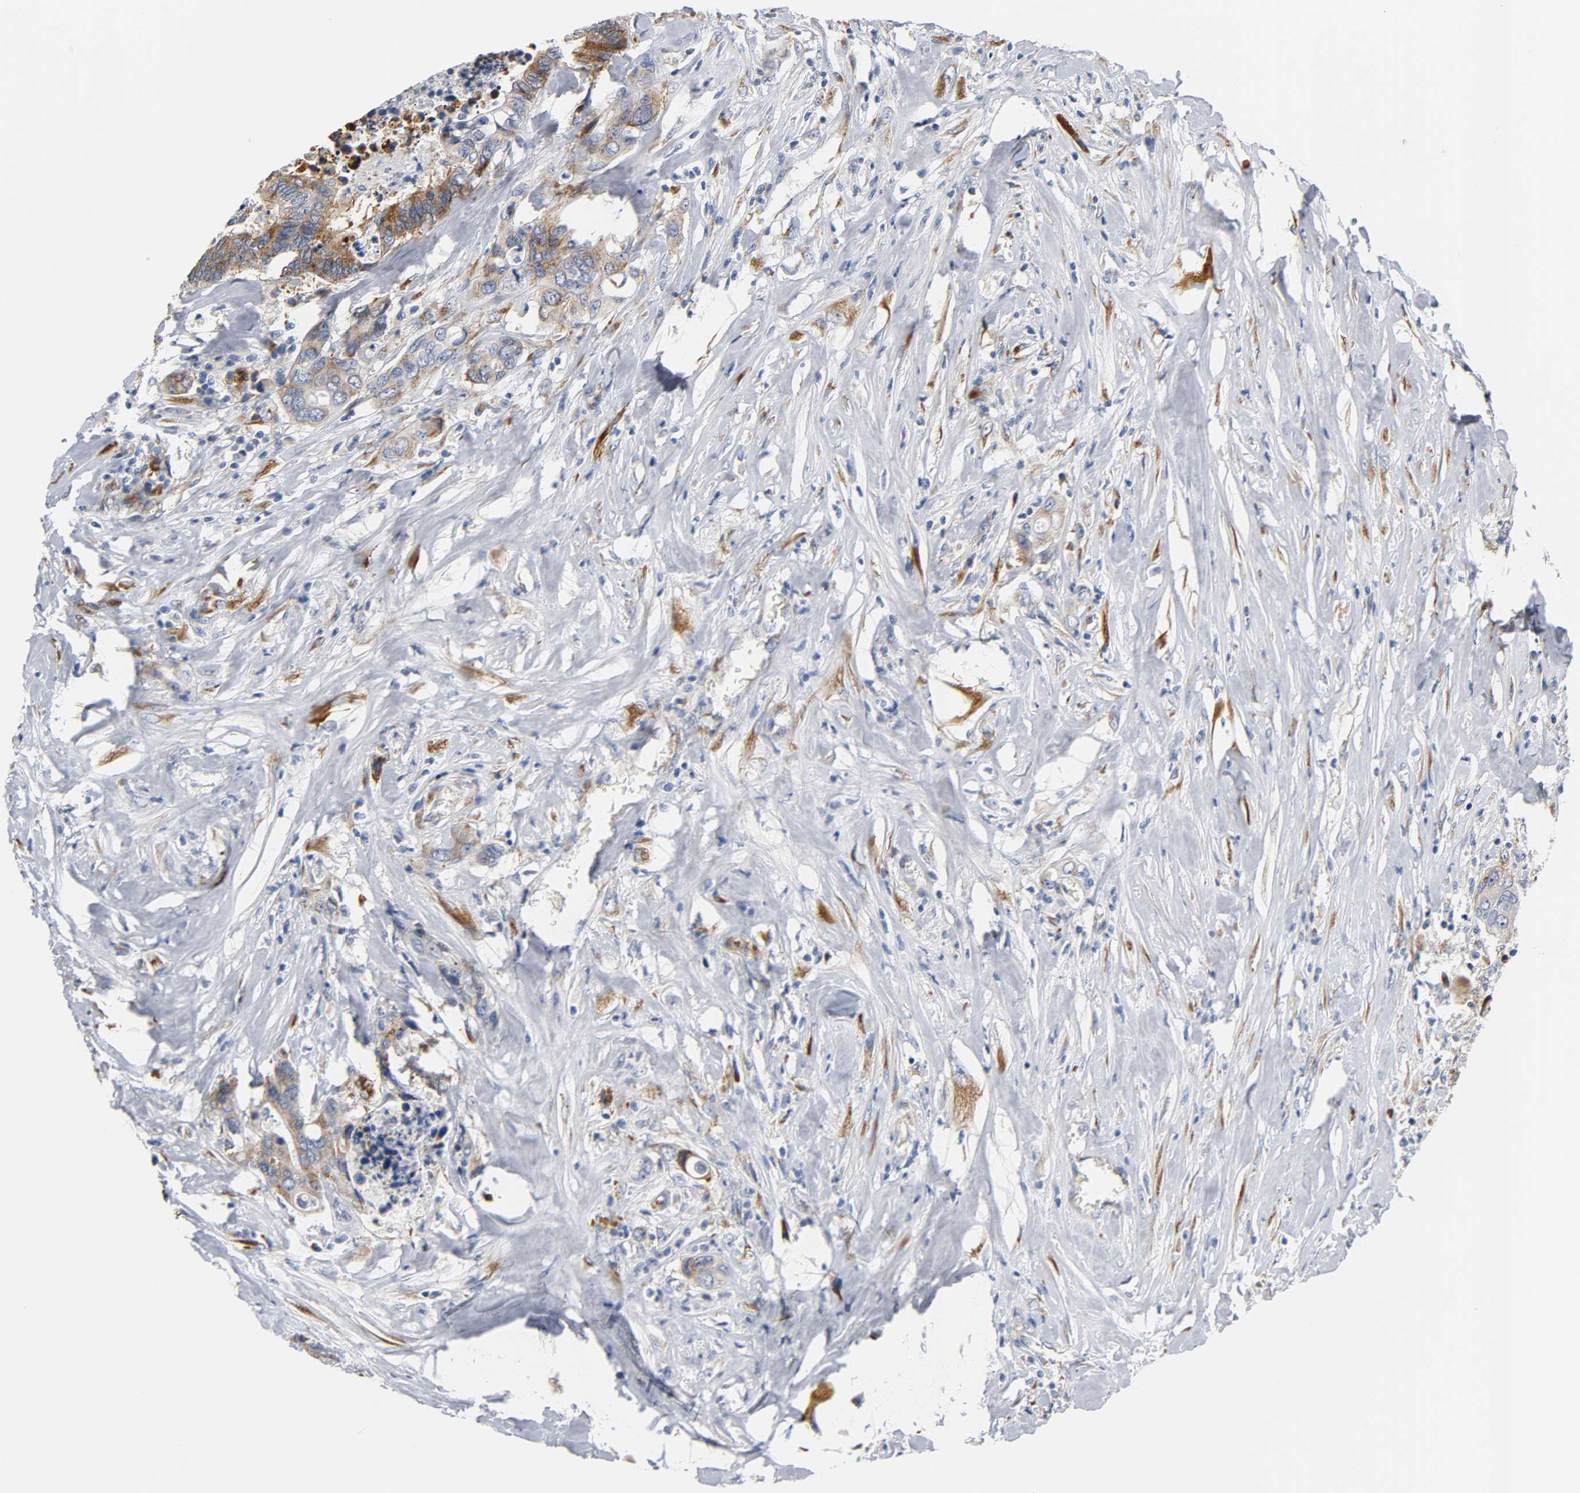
{"staining": {"intensity": "moderate", "quantity": ">75%", "location": "cytoplasmic/membranous"}, "tissue": "colorectal cancer", "cell_type": "Tumor cells", "image_type": "cancer", "snomed": [{"axis": "morphology", "description": "Adenocarcinoma, NOS"}, {"axis": "topography", "description": "Rectum"}], "caption": "Protein analysis of colorectal cancer tissue displays moderate cytoplasmic/membranous positivity in approximately >75% of tumor cells.", "gene": "REL", "patient": {"sex": "male", "age": 55}}